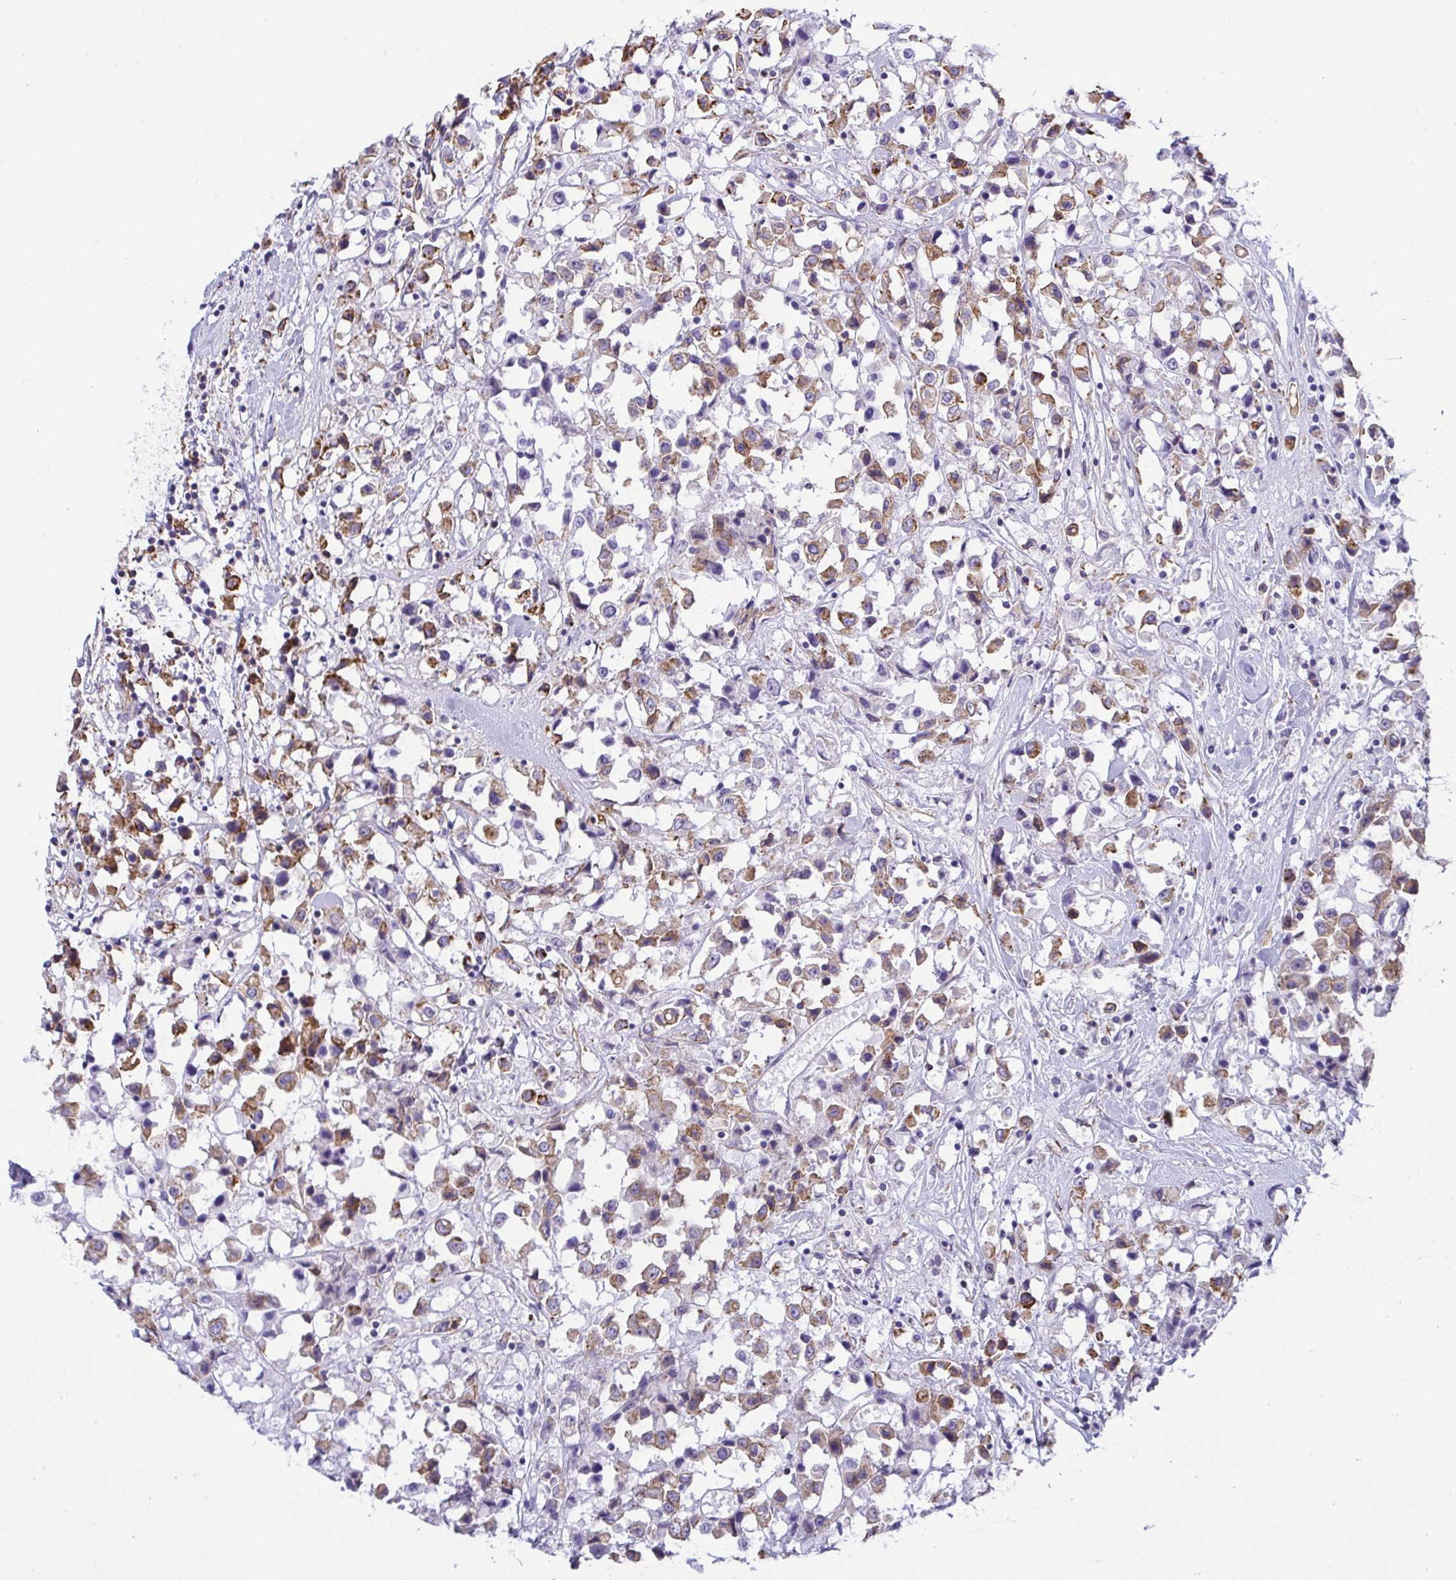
{"staining": {"intensity": "moderate", "quantity": ">75%", "location": "cytoplasmic/membranous"}, "tissue": "breast cancer", "cell_type": "Tumor cells", "image_type": "cancer", "snomed": [{"axis": "morphology", "description": "Duct carcinoma"}, {"axis": "topography", "description": "Breast"}], "caption": "A brown stain highlights moderate cytoplasmic/membranous staining of a protein in breast cancer (intraductal carcinoma) tumor cells.", "gene": "LIMA1", "patient": {"sex": "female", "age": 61}}